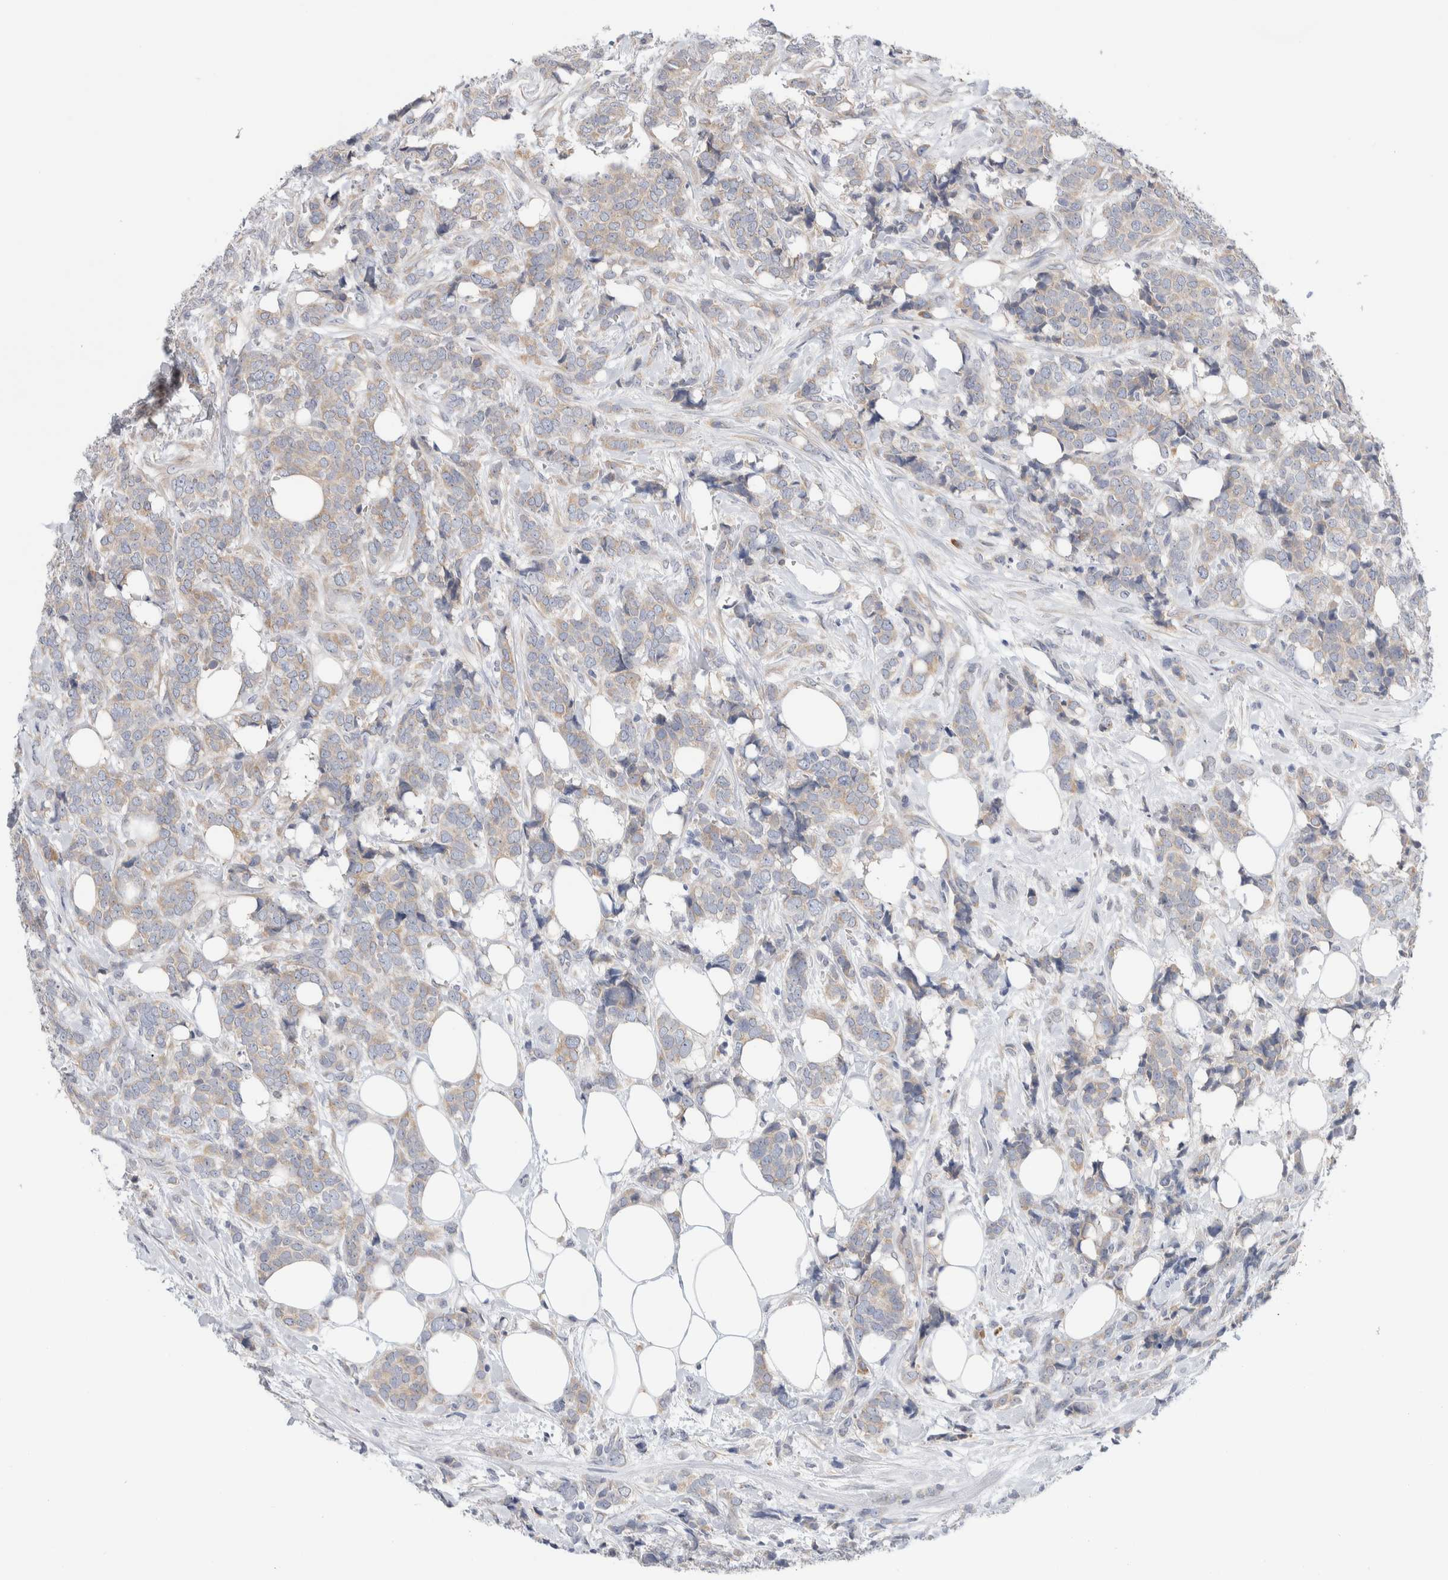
{"staining": {"intensity": "weak", "quantity": ">75%", "location": "cytoplasmic/membranous"}, "tissue": "breast cancer", "cell_type": "Tumor cells", "image_type": "cancer", "snomed": [{"axis": "morphology", "description": "Lobular carcinoma"}, {"axis": "topography", "description": "Skin"}, {"axis": "topography", "description": "Breast"}], "caption": "Approximately >75% of tumor cells in lobular carcinoma (breast) reveal weak cytoplasmic/membranous protein expression as visualized by brown immunohistochemical staining.", "gene": "RUSF1", "patient": {"sex": "female", "age": 46}}